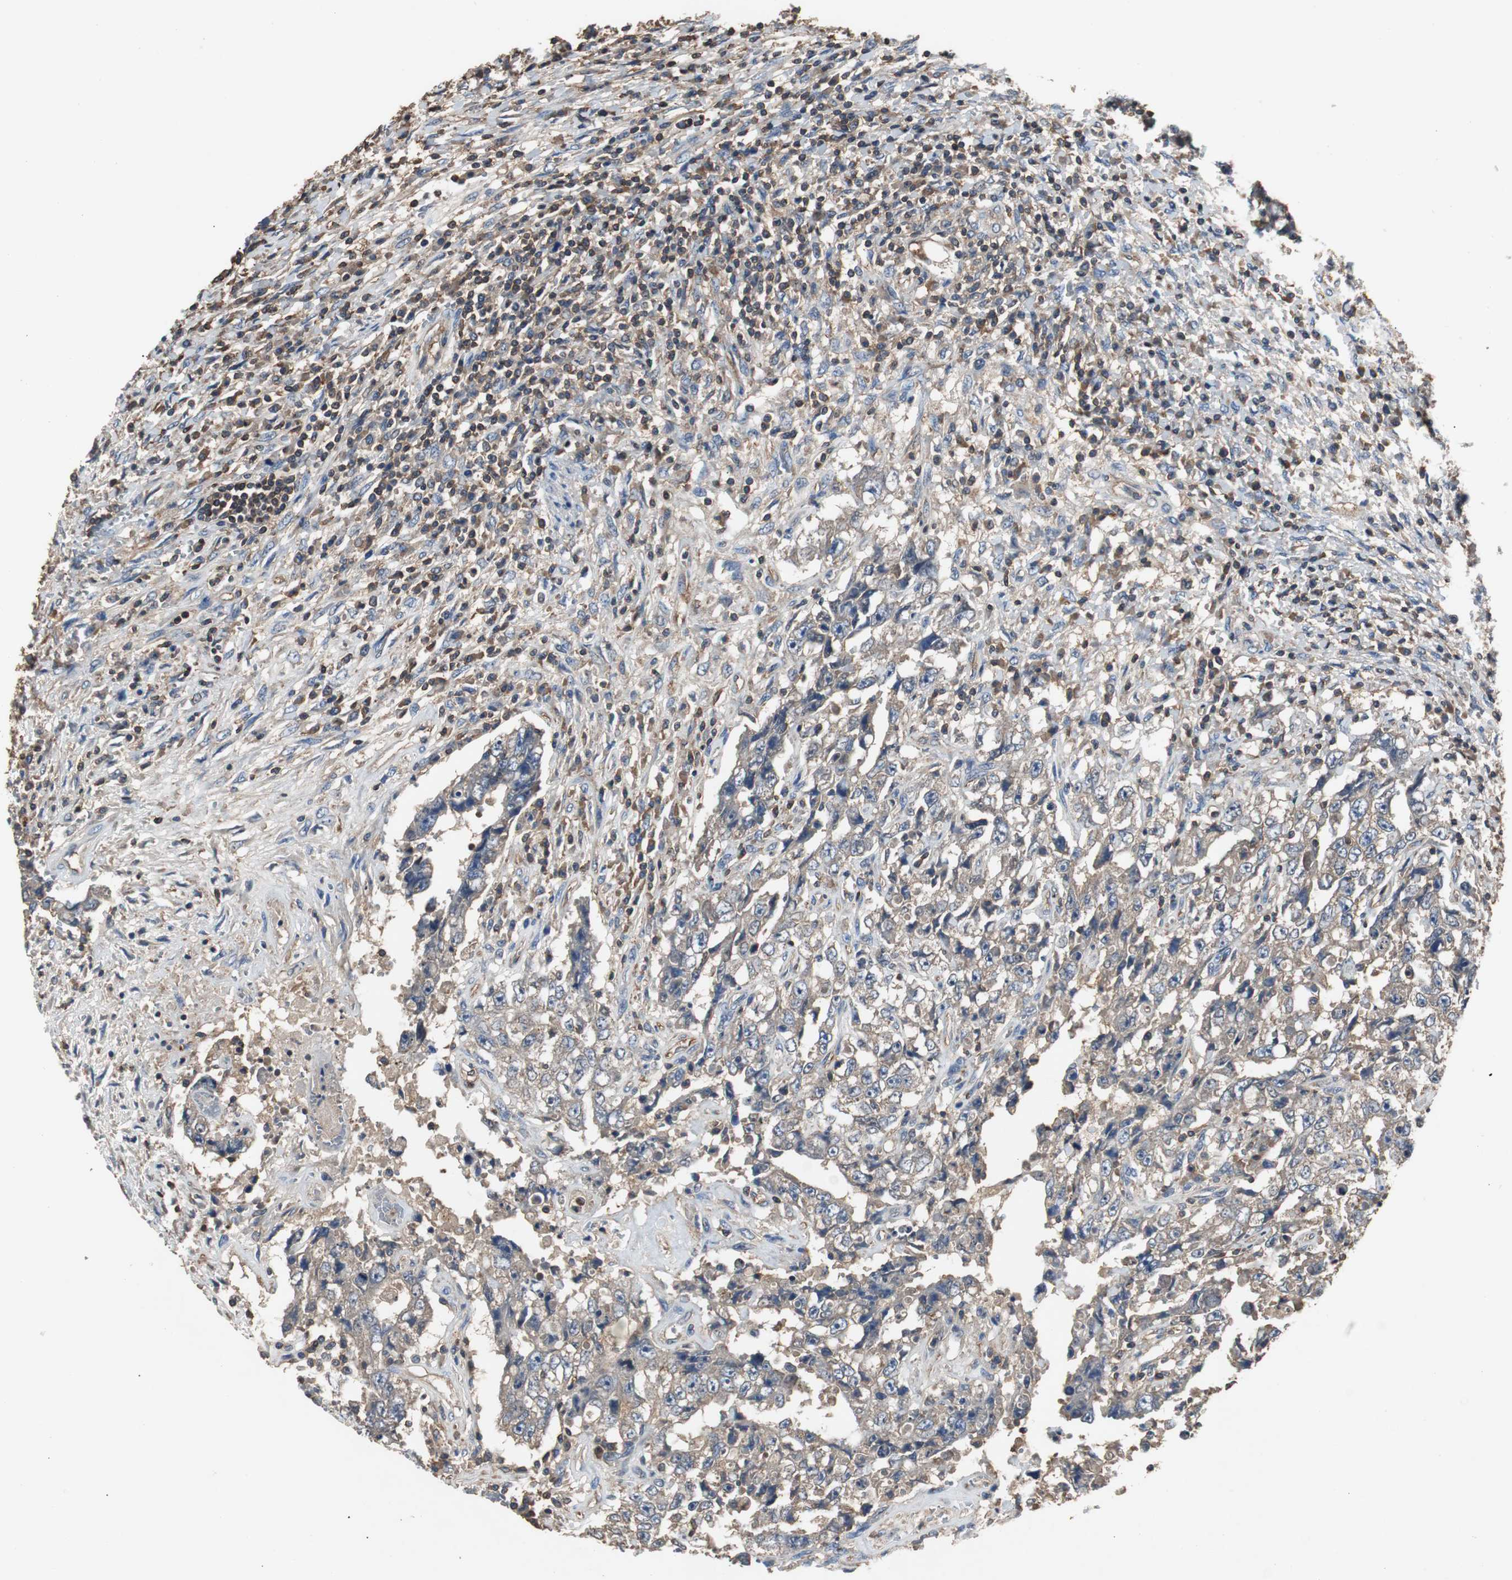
{"staining": {"intensity": "weak", "quantity": "25%-75%", "location": "cytoplasmic/membranous"}, "tissue": "testis cancer", "cell_type": "Tumor cells", "image_type": "cancer", "snomed": [{"axis": "morphology", "description": "Carcinoma, Embryonal, NOS"}, {"axis": "topography", "description": "Testis"}], "caption": "Tumor cells demonstrate weak cytoplasmic/membranous staining in approximately 25%-75% of cells in testis embryonal carcinoma.", "gene": "TNFRSF14", "patient": {"sex": "male", "age": 26}}